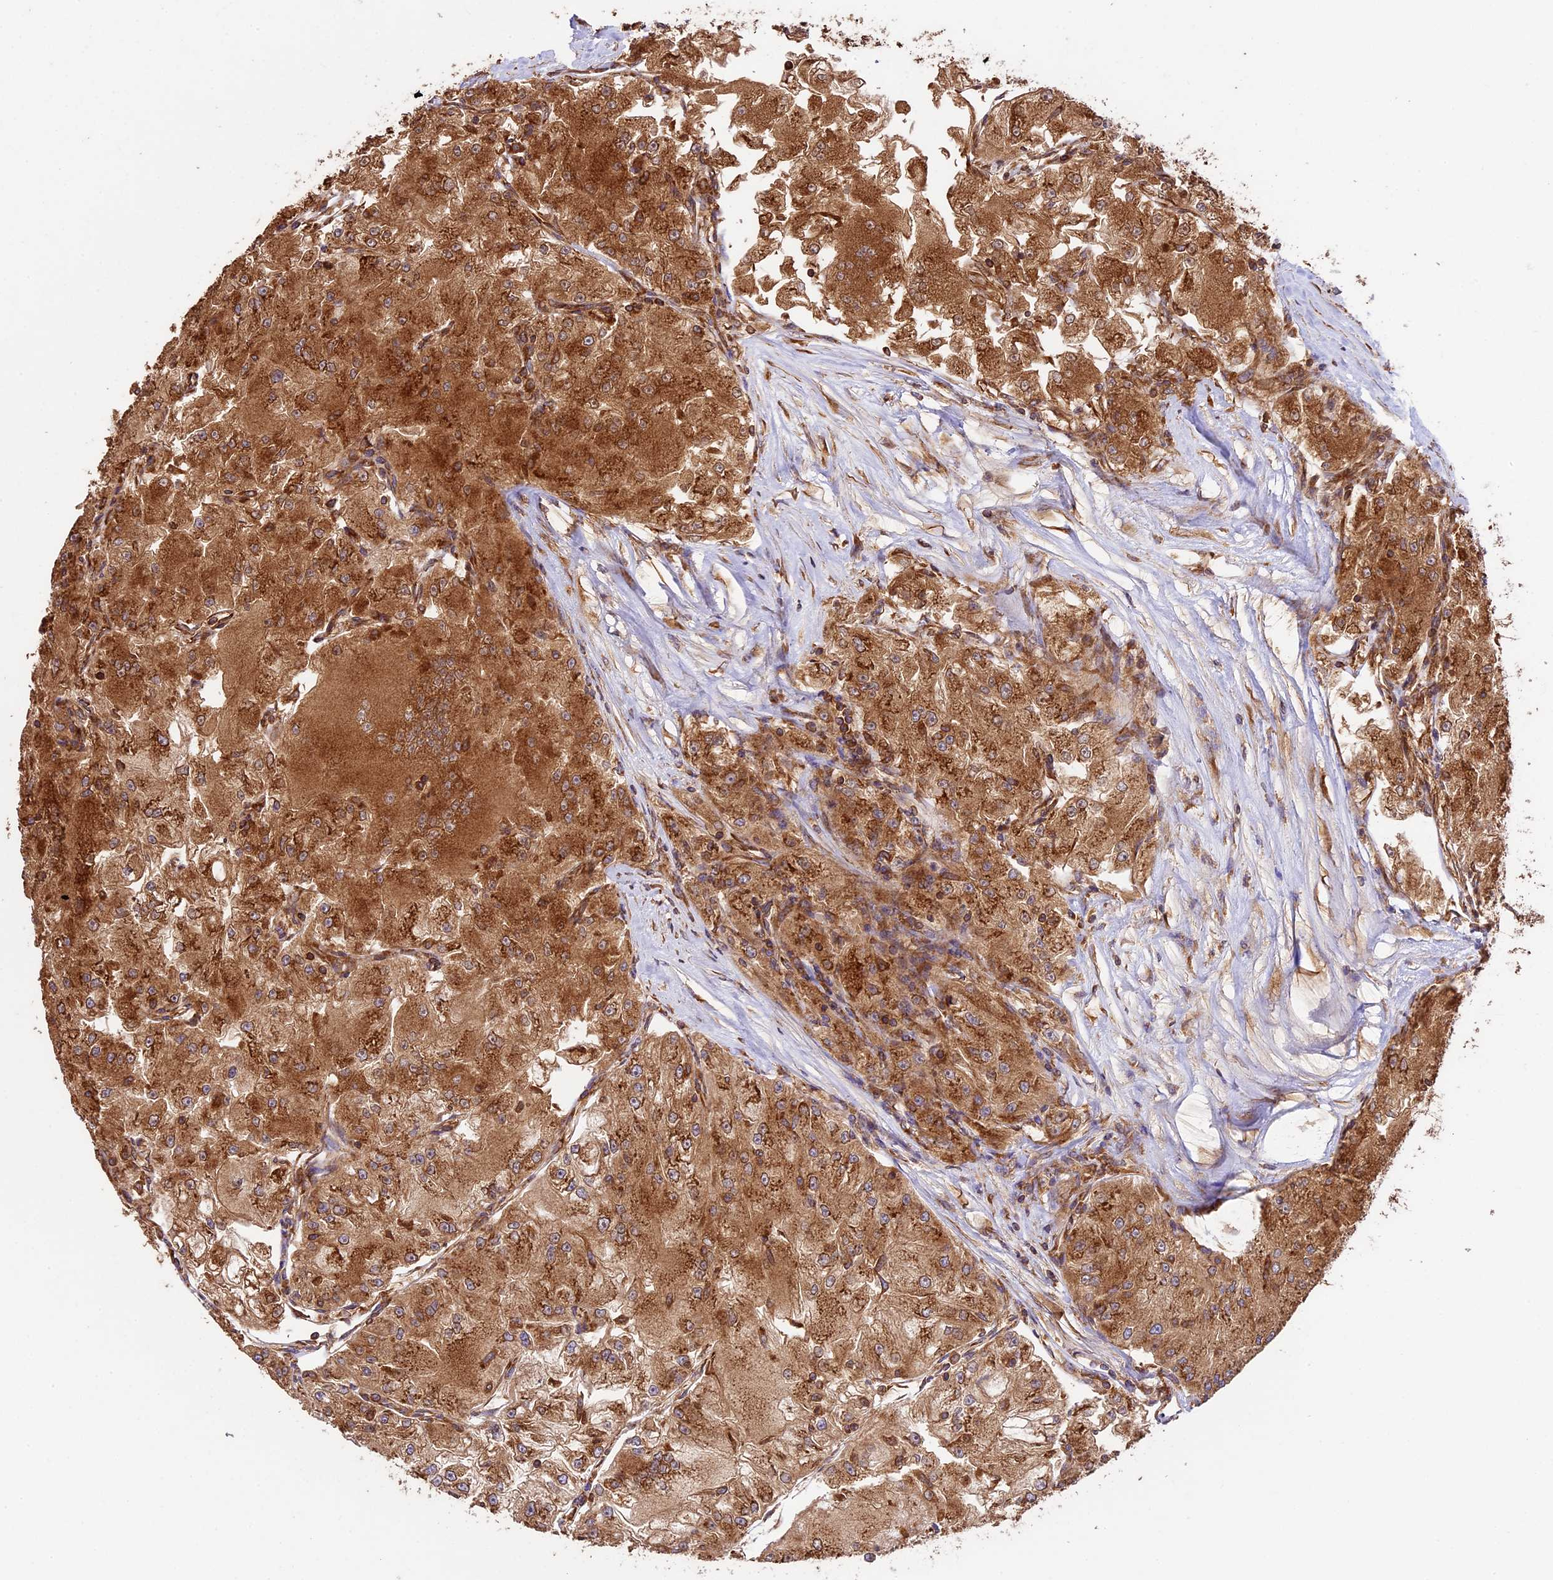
{"staining": {"intensity": "strong", "quantity": ">75%", "location": "cytoplasmic/membranous"}, "tissue": "renal cancer", "cell_type": "Tumor cells", "image_type": "cancer", "snomed": [{"axis": "morphology", "description": "Adenocarcinoma, NOS"}, {"axis": "topography", "description": "Kidney"}], "caption": "High-magnification brightfield microscopy of adenocarcinoma (renal) stained with DAB (brown) and counterstained with hematoxylin (blue). tumor cells exhibit strong cytoplasmic/membranous positivity is identified in approximately>75% of cells.", "gene": "KARS1", "patient": {"sex": "female", "age": 72}}